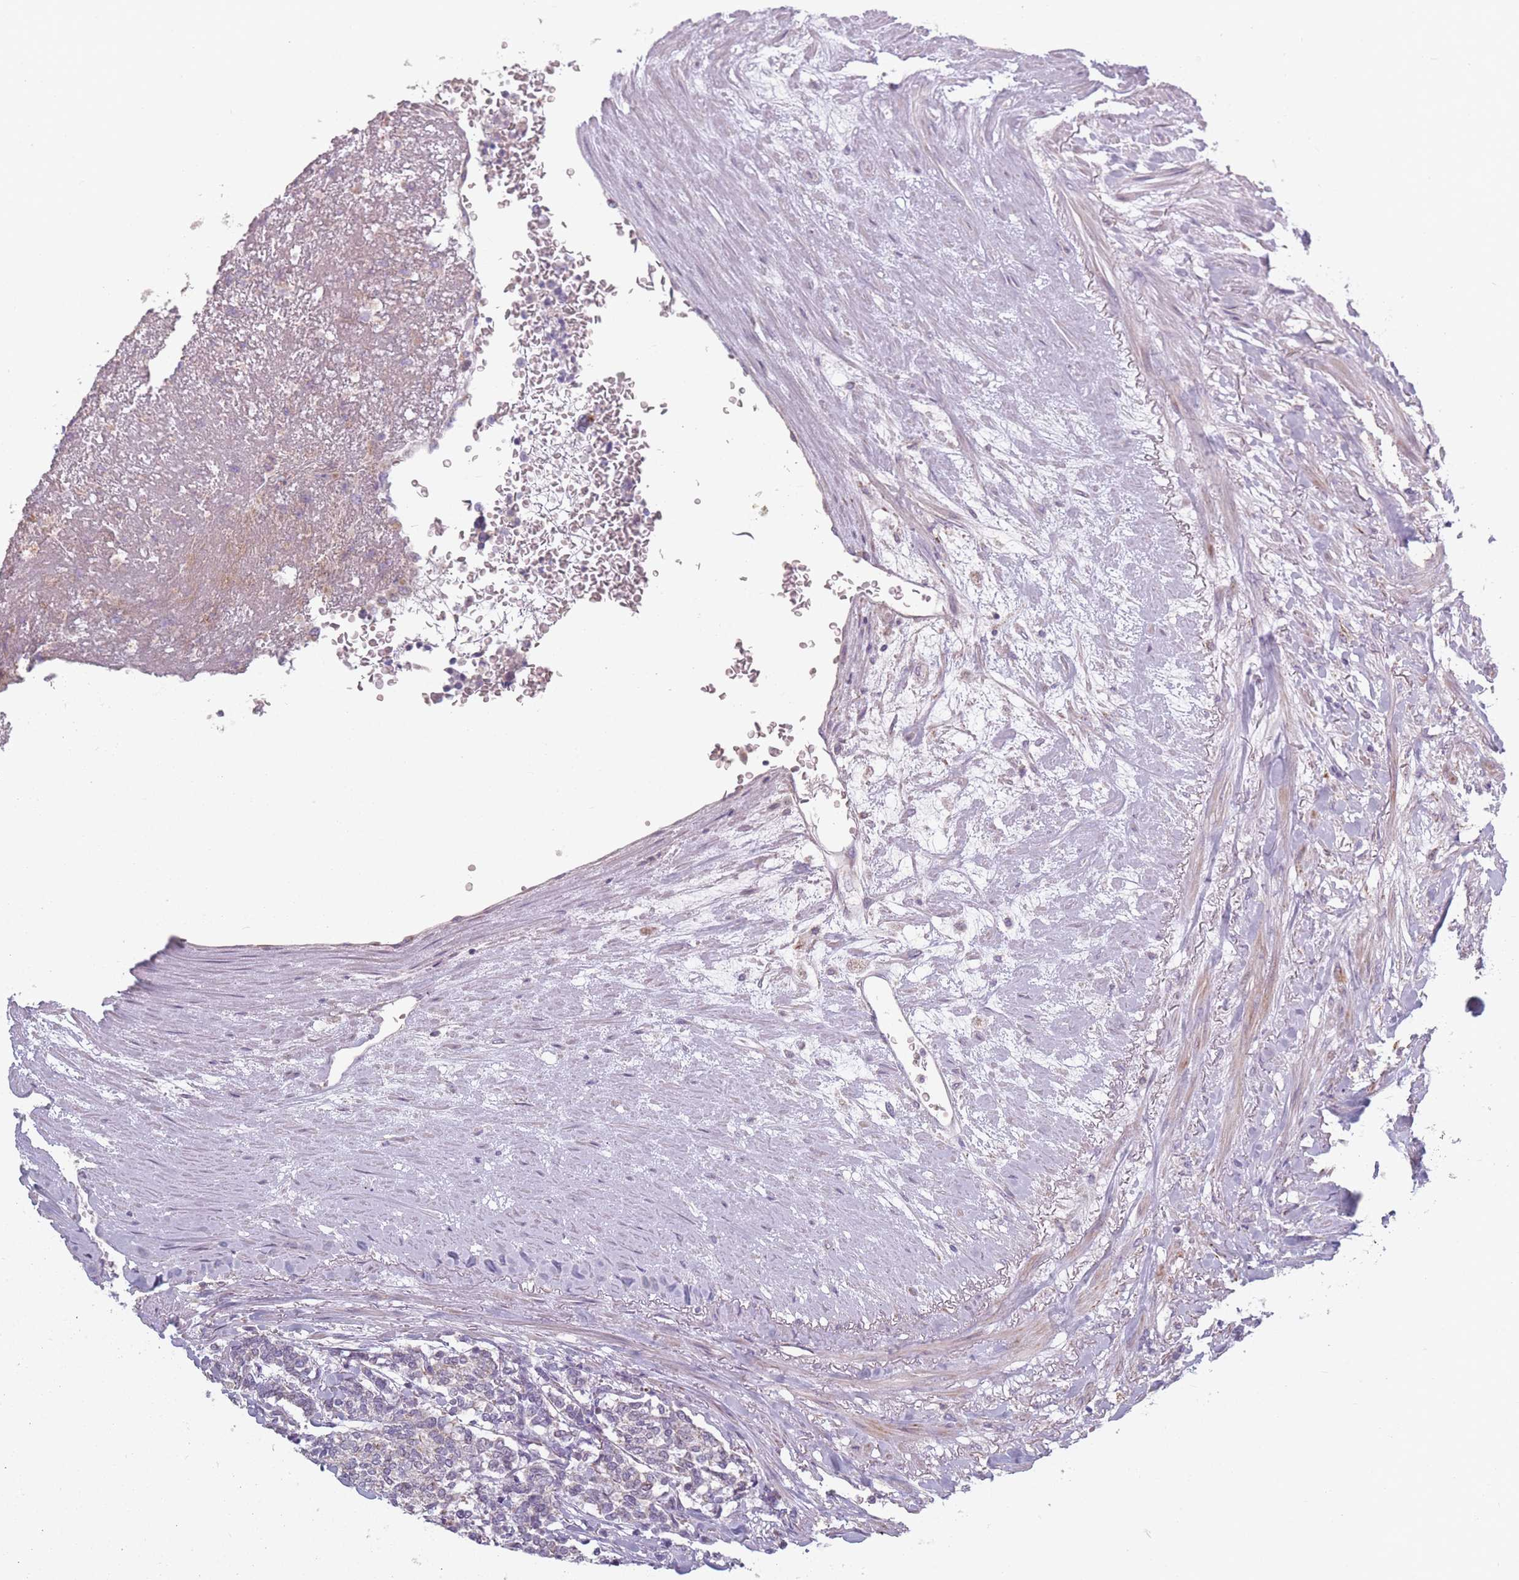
{"staining": {"intensity": "negative", "quantity": "none", "location": "none"}, "tissue": "carcinoid", "cell_type": "Tumor cells", "image_type": "cancer", "snomed": [{"axis": "morphology", "description": "Carcinoid, malignant, NOS"}, {"axis": "topography", "description": "Pancreas"}], "caption": "The image displays no staining of tumor cells in malignant carcinoid.", "gene": "PEX11B", "patient": {"sex": "female", "age": 54}}